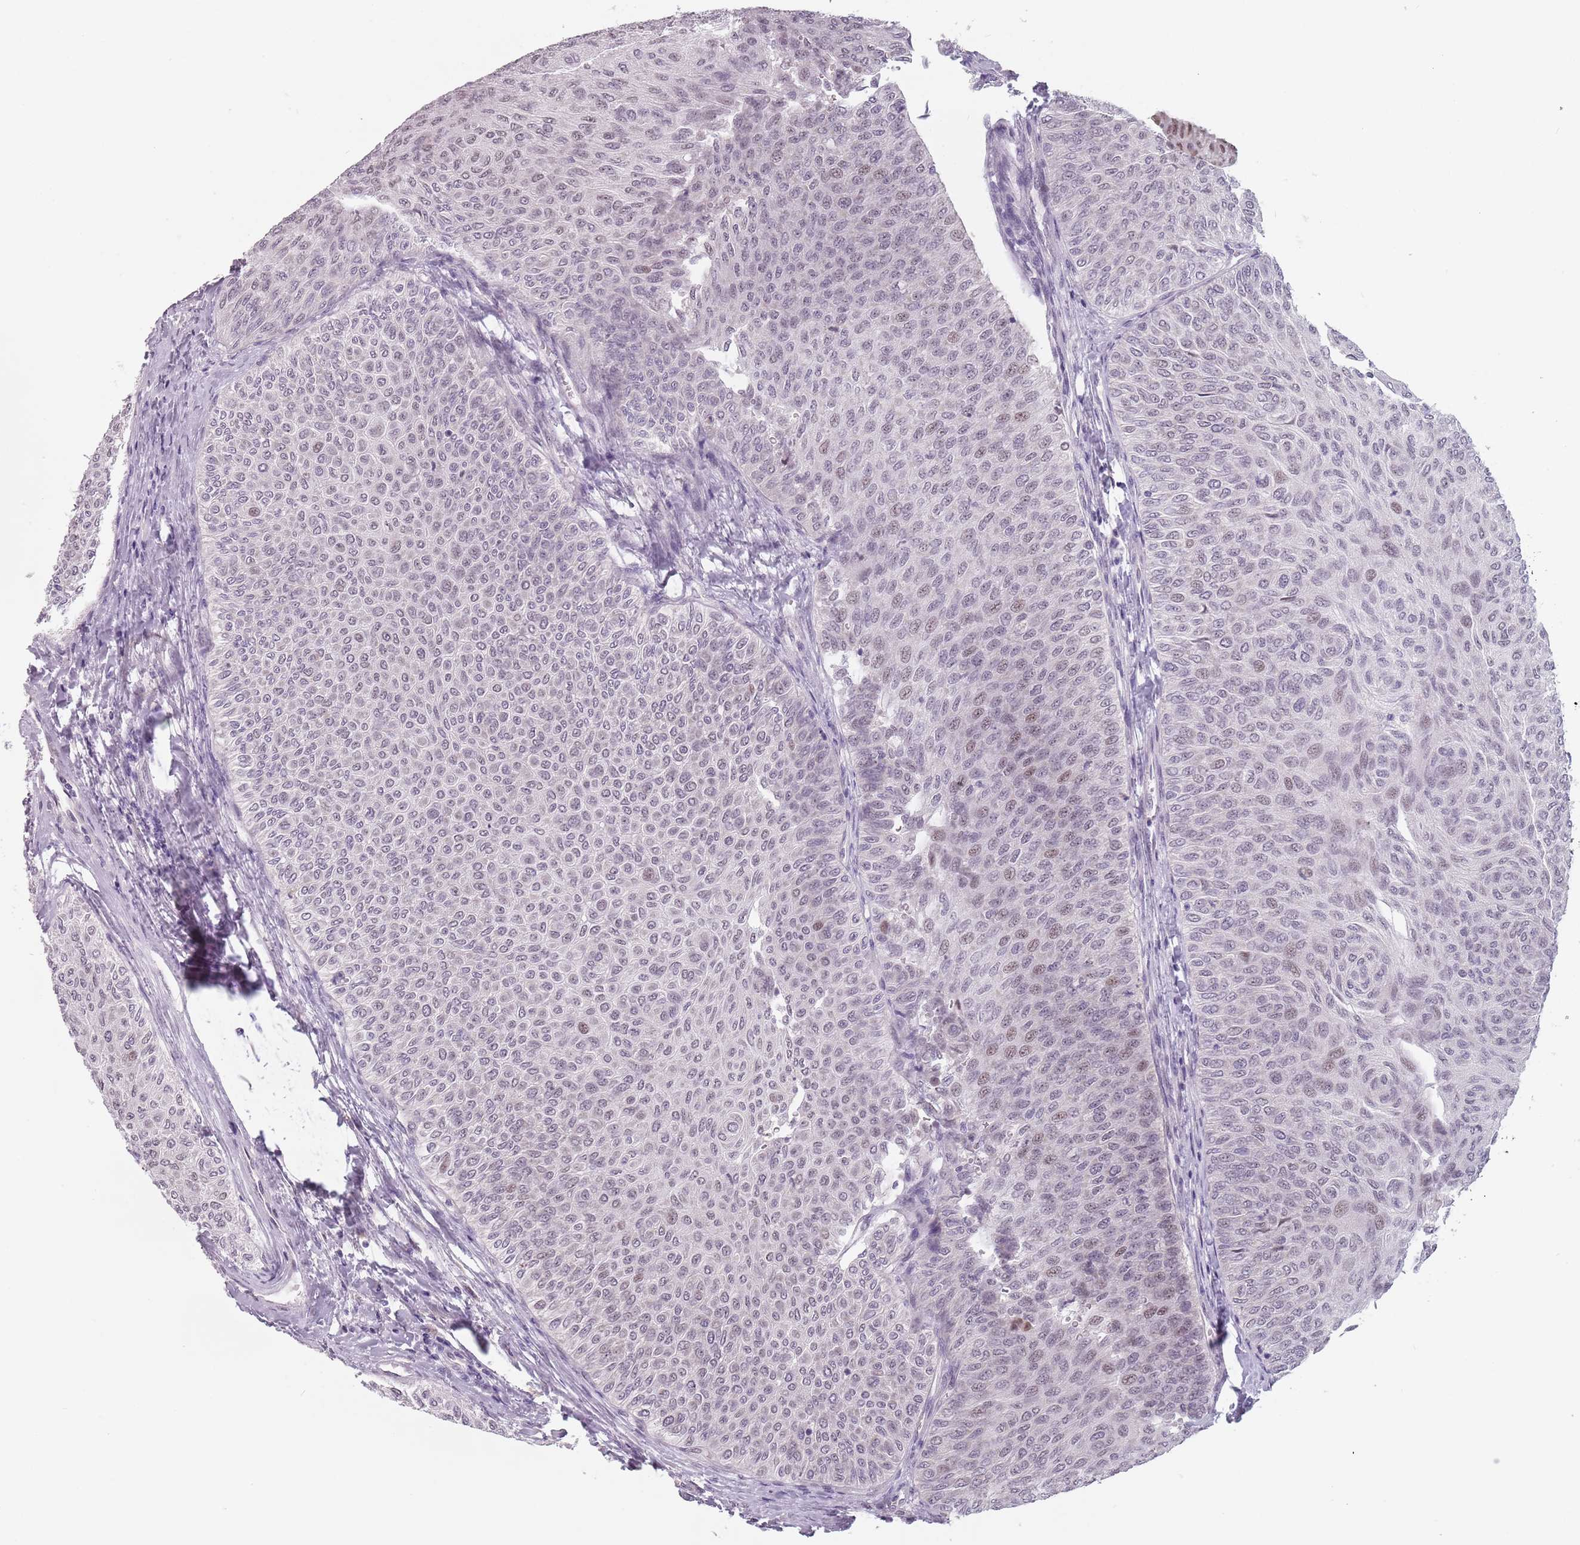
{"staining": {"intensity": "moderate", "quantity": "25%-75%", "location": "nuclear"}, "tissue": "urothelial cancer", "cell_type": "Tumor cells", "image_type": "cancer", "snomed": [{"axis": "morphology", "description": "Urothelial carcinoma, Low grade"}, {"axis": "topography", "description": "Urinary bladder"}], "caption": "Urothelial carcinoma (low-grade) stained with a brown dye reveals moderate nuclear positive positivity in about 25%-75% of tumor cells.", "gene": "PTCHD1", "patient": {"sex": "male", "age": 78}}